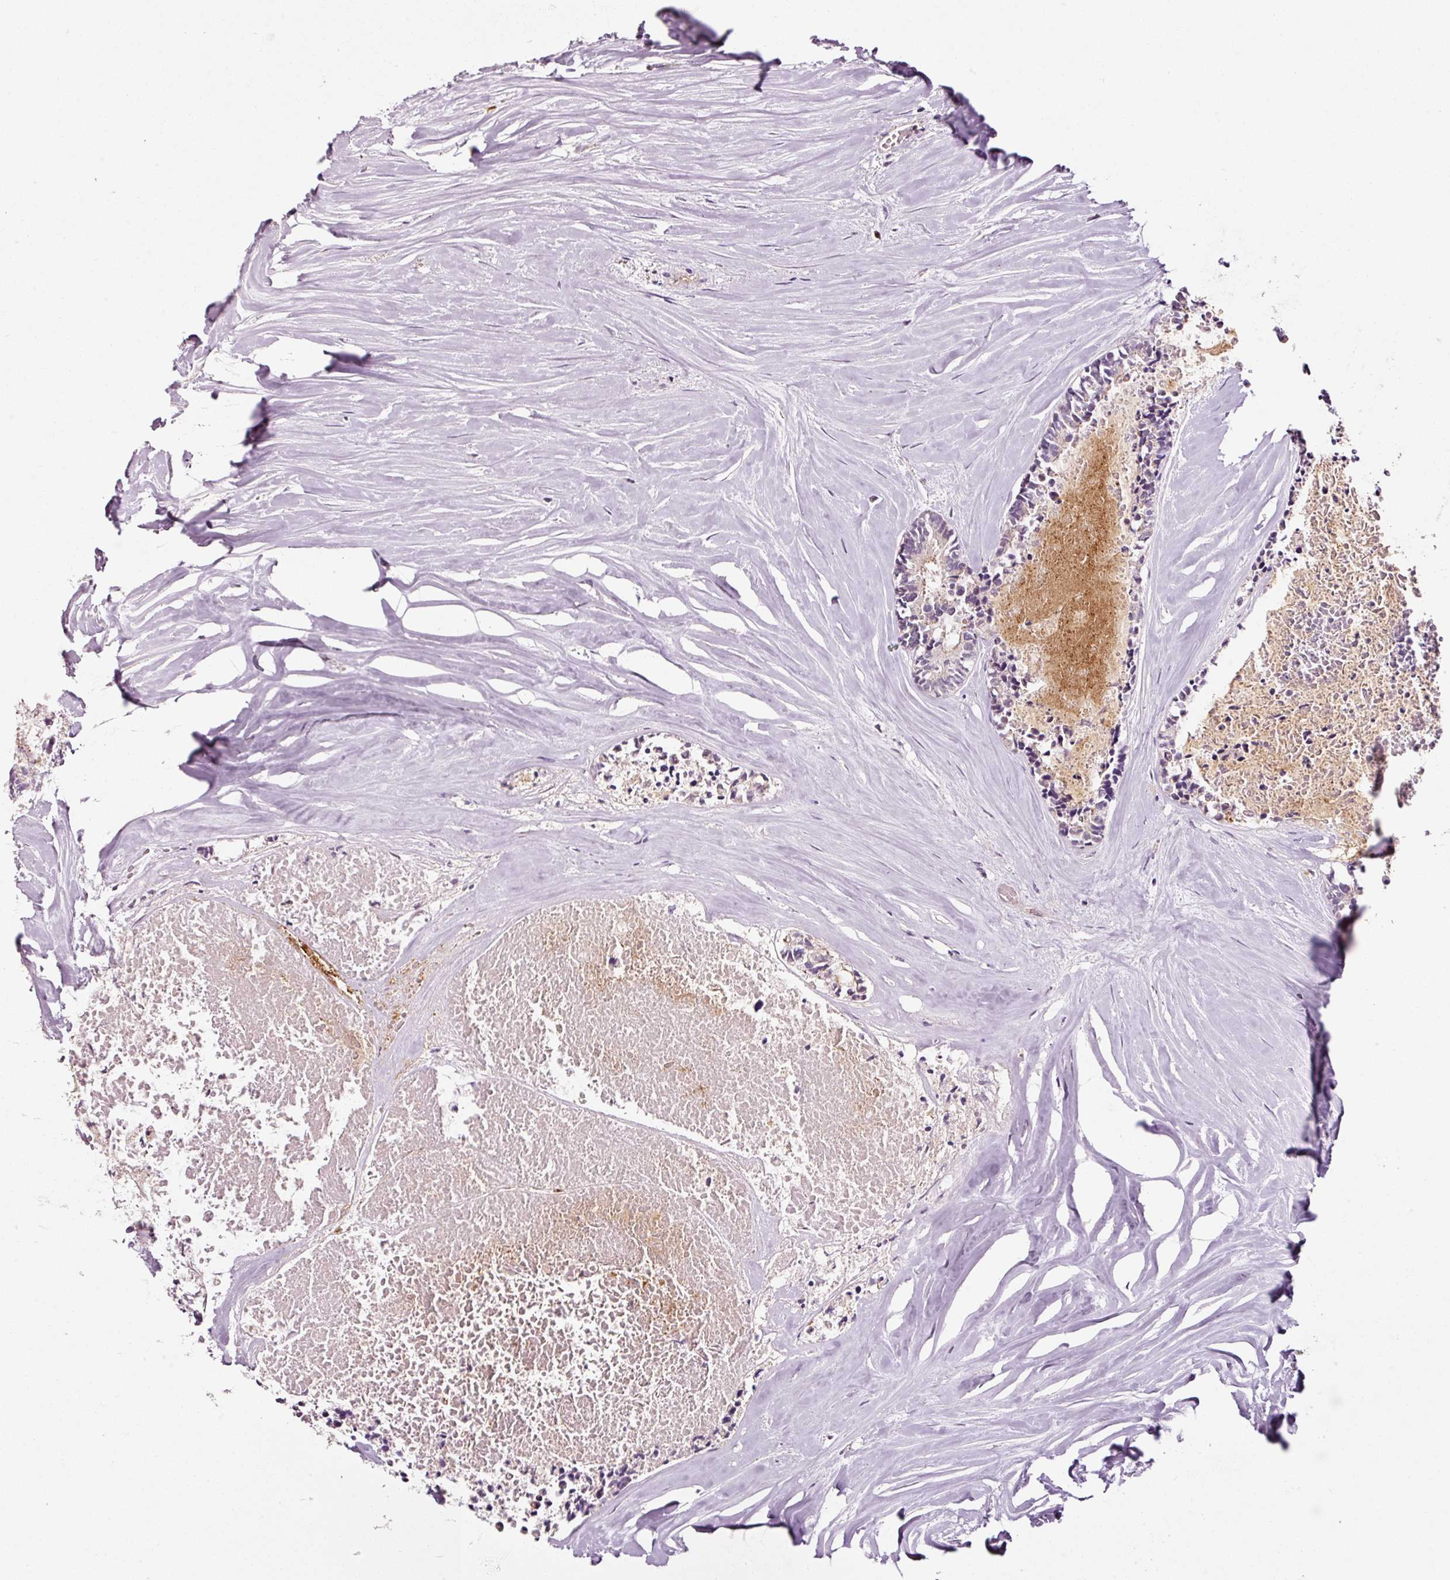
{"staining": {"intensity": "negative", "quantity": "none", "location": "none"}, "tissue": "colorectal cancer", "cell_type": "Tumor cells", "image_type": "cancer", "snomed": [{"axis": "morphology", "description": "Adenocarcinoma, NOS"}, {"axis": "topography", "description": "Colon"}, {"axis": "topography", "description": "Rectum"}], "caption": "This micrograph is of colorectal cancer (adenocarcinoma) stained with immunohistochemistry (IHC) to label a protein in brown with the nuclei are counter-stained blue. There is no staining in tumor cells.", "gene": "ABCB4", "patient": {"sex": "male", "age": 57}}